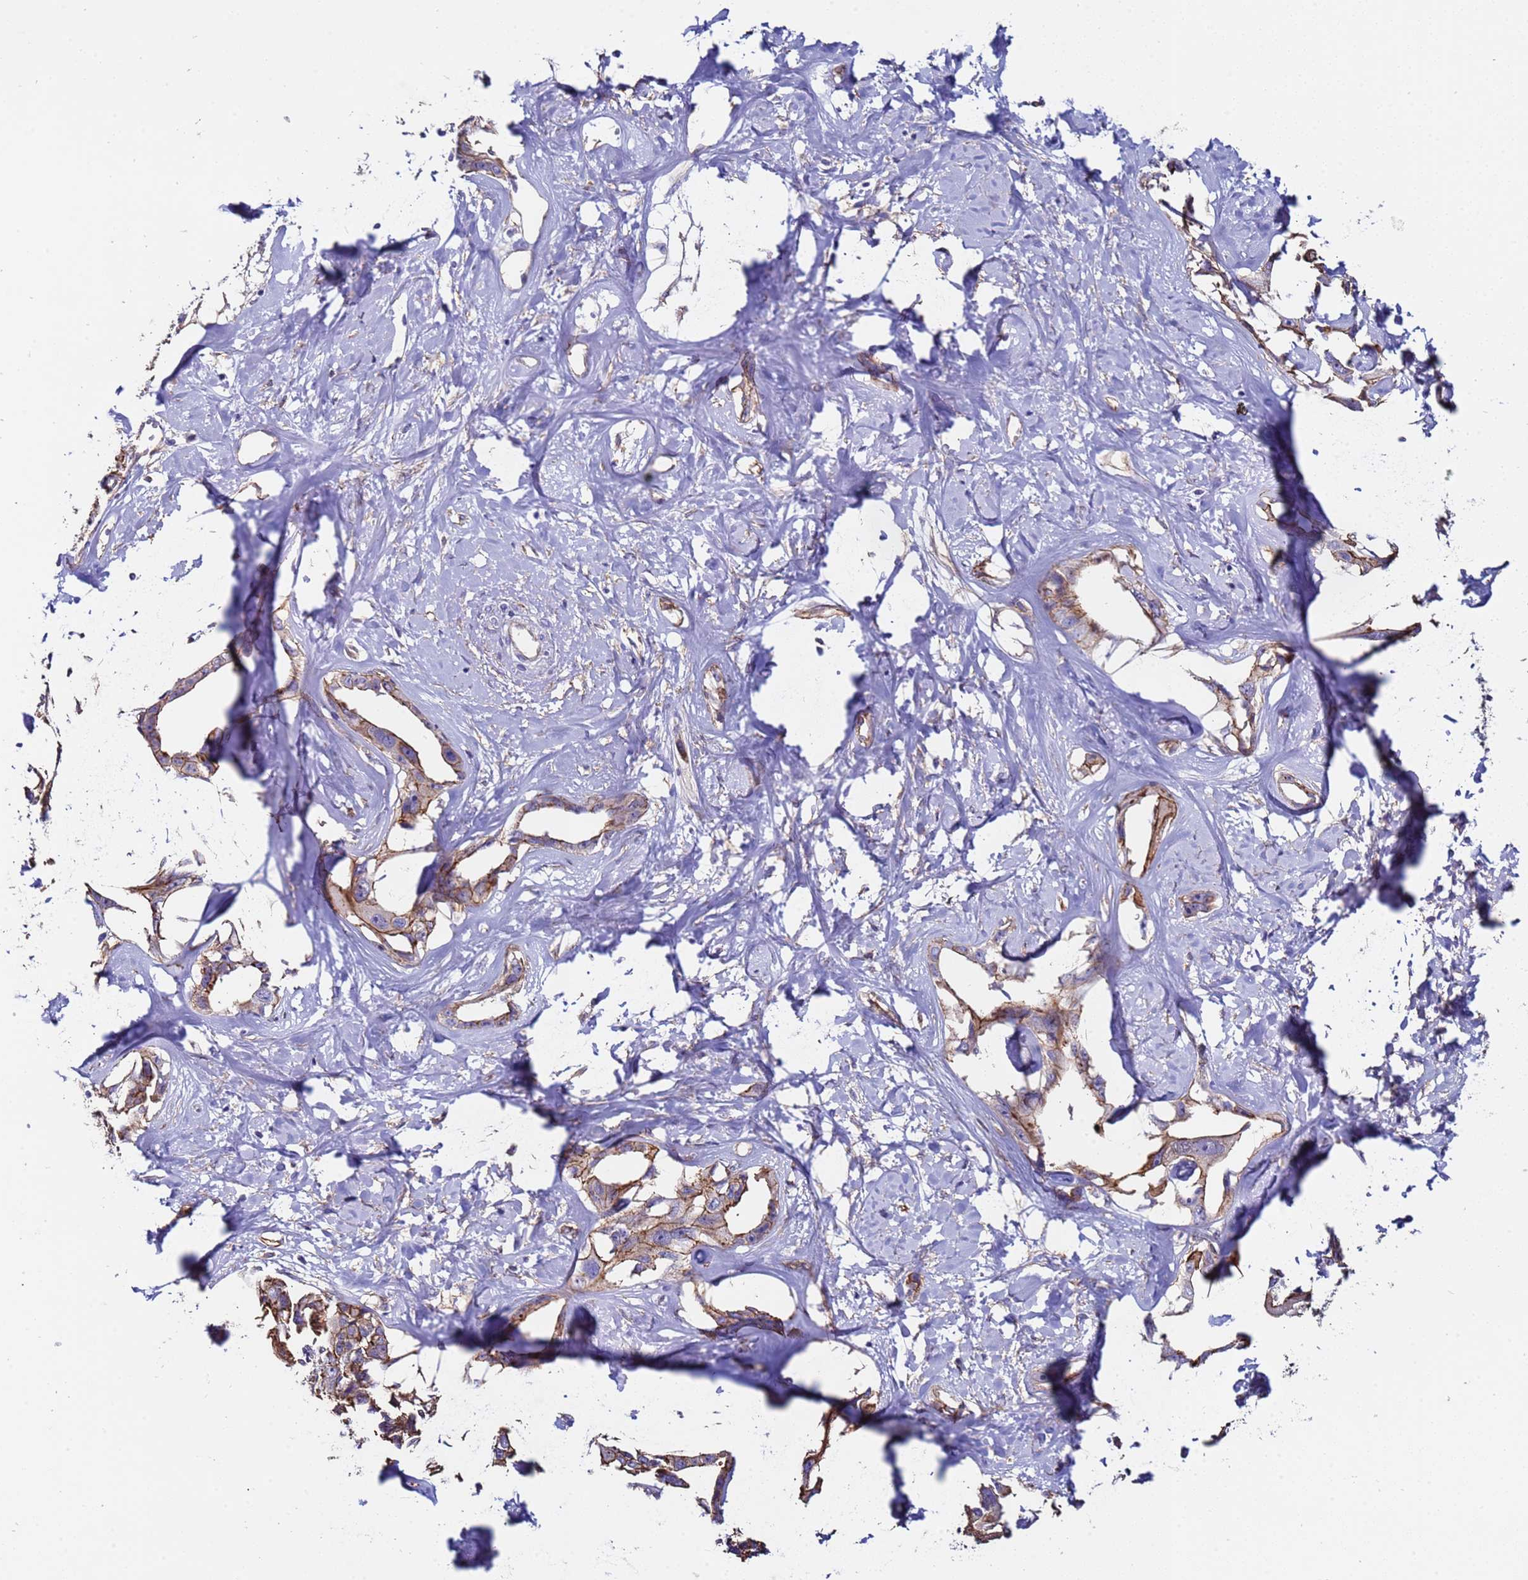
{"staining": {"intensity": "moderate", "quantity": "25%-75%", "location": "cytoplasmic/membranous"}, "tissue": "liver cancer", "cell_type": "Tumor cells", "image_type": "cancer", "snomed": [{"axis": "morphology", "description": "Cholangiocarcinoma"}, {"axis": "topography", "description": "Liver"}], "caption": "This is a photomicrograph of immunohistochemistry (IHC) staining of cholangiocarcinoma (liver), which shows moderate staining in the cytoplasmic/membranous of tumor cells.", "gene": "ZNF248", "patient": {"sex": "male", "age": 59}}